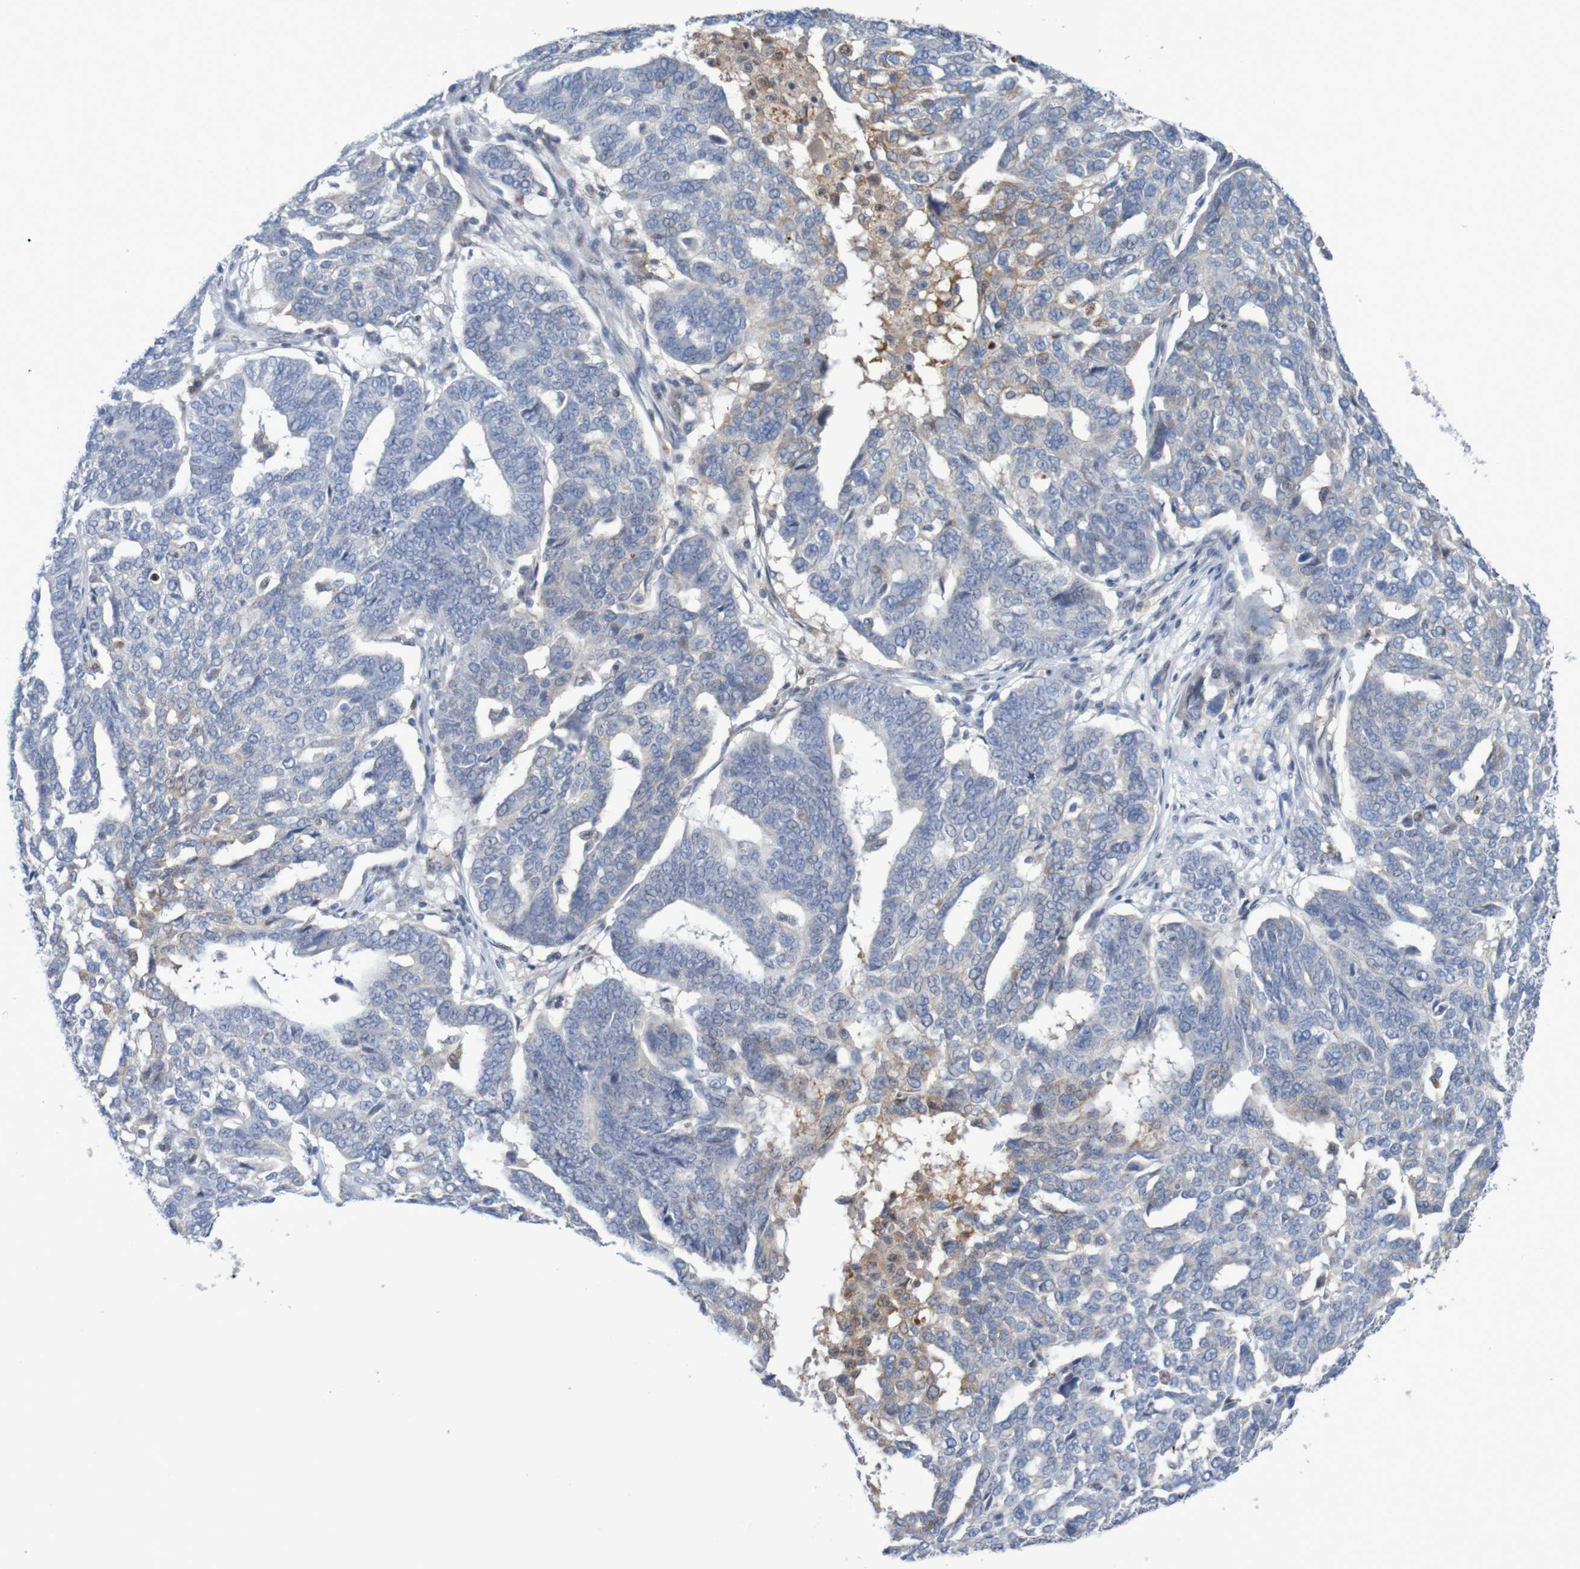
{"staining": {"intensity": "negative", "quantity": "none", "location": "none"}, "tissue": "ovarian cancer", "cell_type": "Tumor cells", "image_type": "cancer", "snomed": [{"axis": "morphology", "description": "Cystadenocarcinoma, serous, NOS"}, {"axis": "topography", "description": "Ovary"}], "caption": "Histopathology image shows no significant protein positivity in tumor cells of serous cystadenocarcinoma (ovarian).", "gene": "FBP2", "patient": {"sex": "female", "age": 59}}